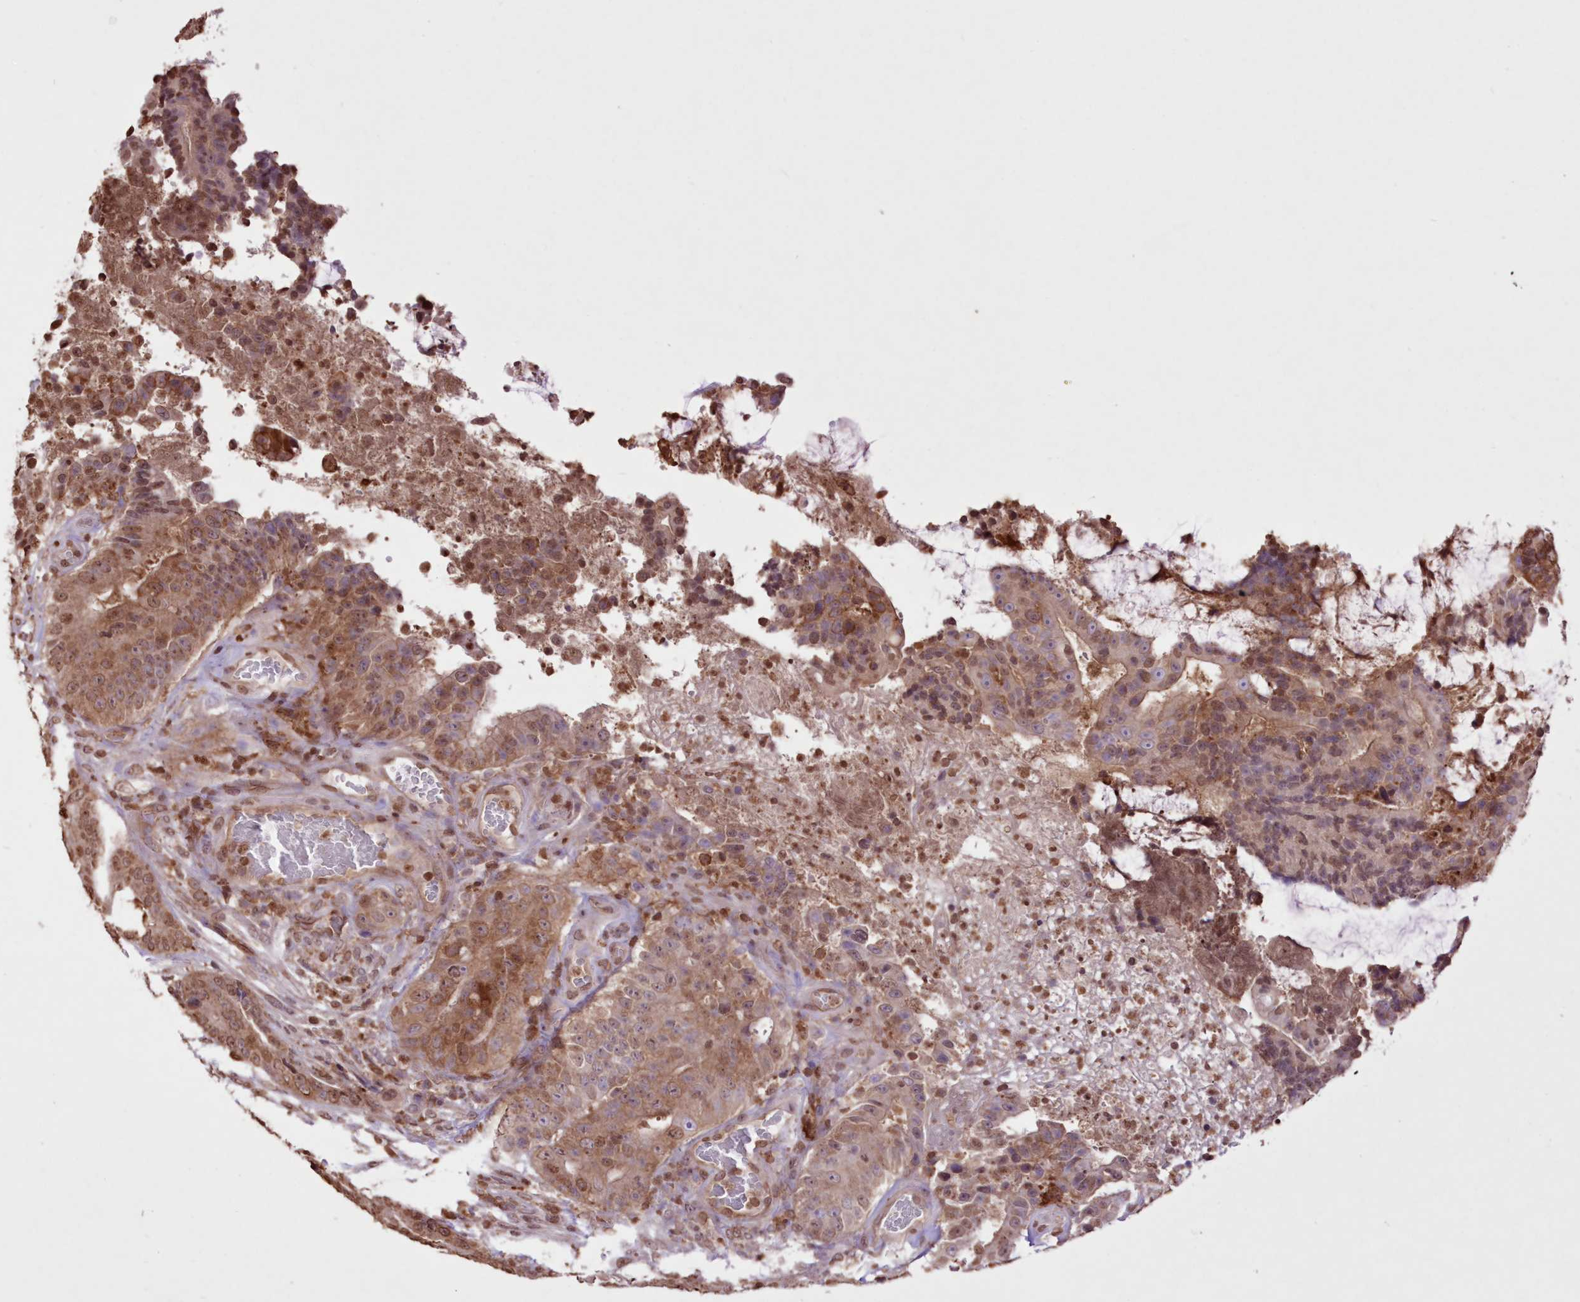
{"staining": {"intensity": "moderate", "quantity": ">75%", "location": "cytoplasmic/membranous,nuclear"}, "tissue": "colorectal cancer", "cell_type": "Tumor cells", "image_type": "cancer", "snomed": [{"axis": "morphology", "description": "Adenocarcinoma, NOS"}, {"axis": "topography", "description": "Colon"}], "caption": "Protein expression analysis of human colorectal cancer reveals moderate cytoplasmic/membranous and nuclear staining in approximately >75% of tumor cells.", "gene": "FCHO2", "patient": {"sex": "male", "age": 83}}